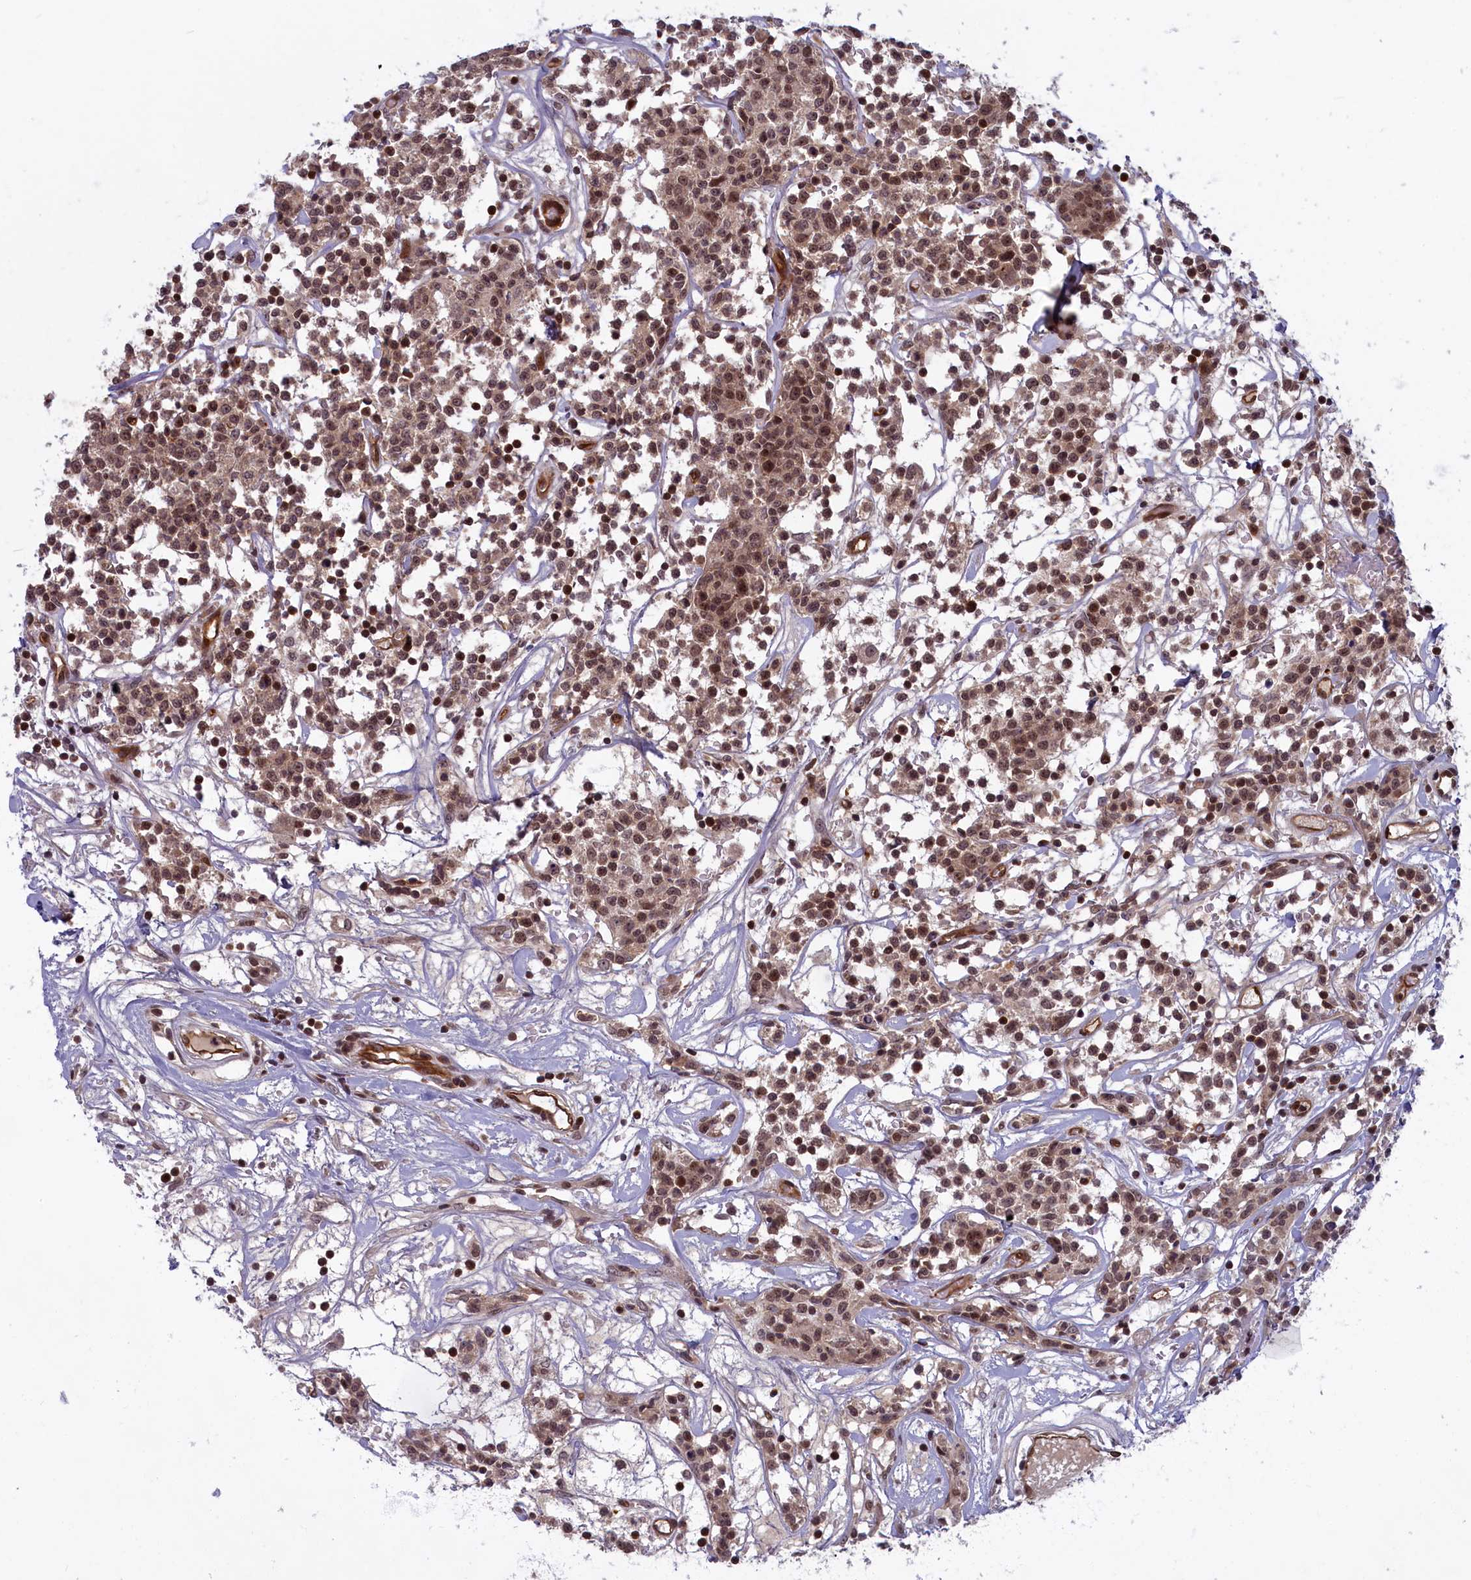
{"staining": {"intensity": "moderate", "quantity": ">75%", "location": "cytoplasmic/membranous,nuclear"}, "tissue": "lymphoma", "cell_type": "Tumor cells", "image_type": "cancer", "snomed": [{"axis": "morphology", "description": "Malignant lymphoma, non-Hodgkin's type, Low grade"}, {"axis": "topography", "description": "Small intestine"}], "caption": "An image of human lymphoma stained for a protein reveals moderate cytoplasmic/membranous and nuclear brown staining in tumor cells.", "gene": "SNRK", "patient": {"sex": "female", "age": 59}}